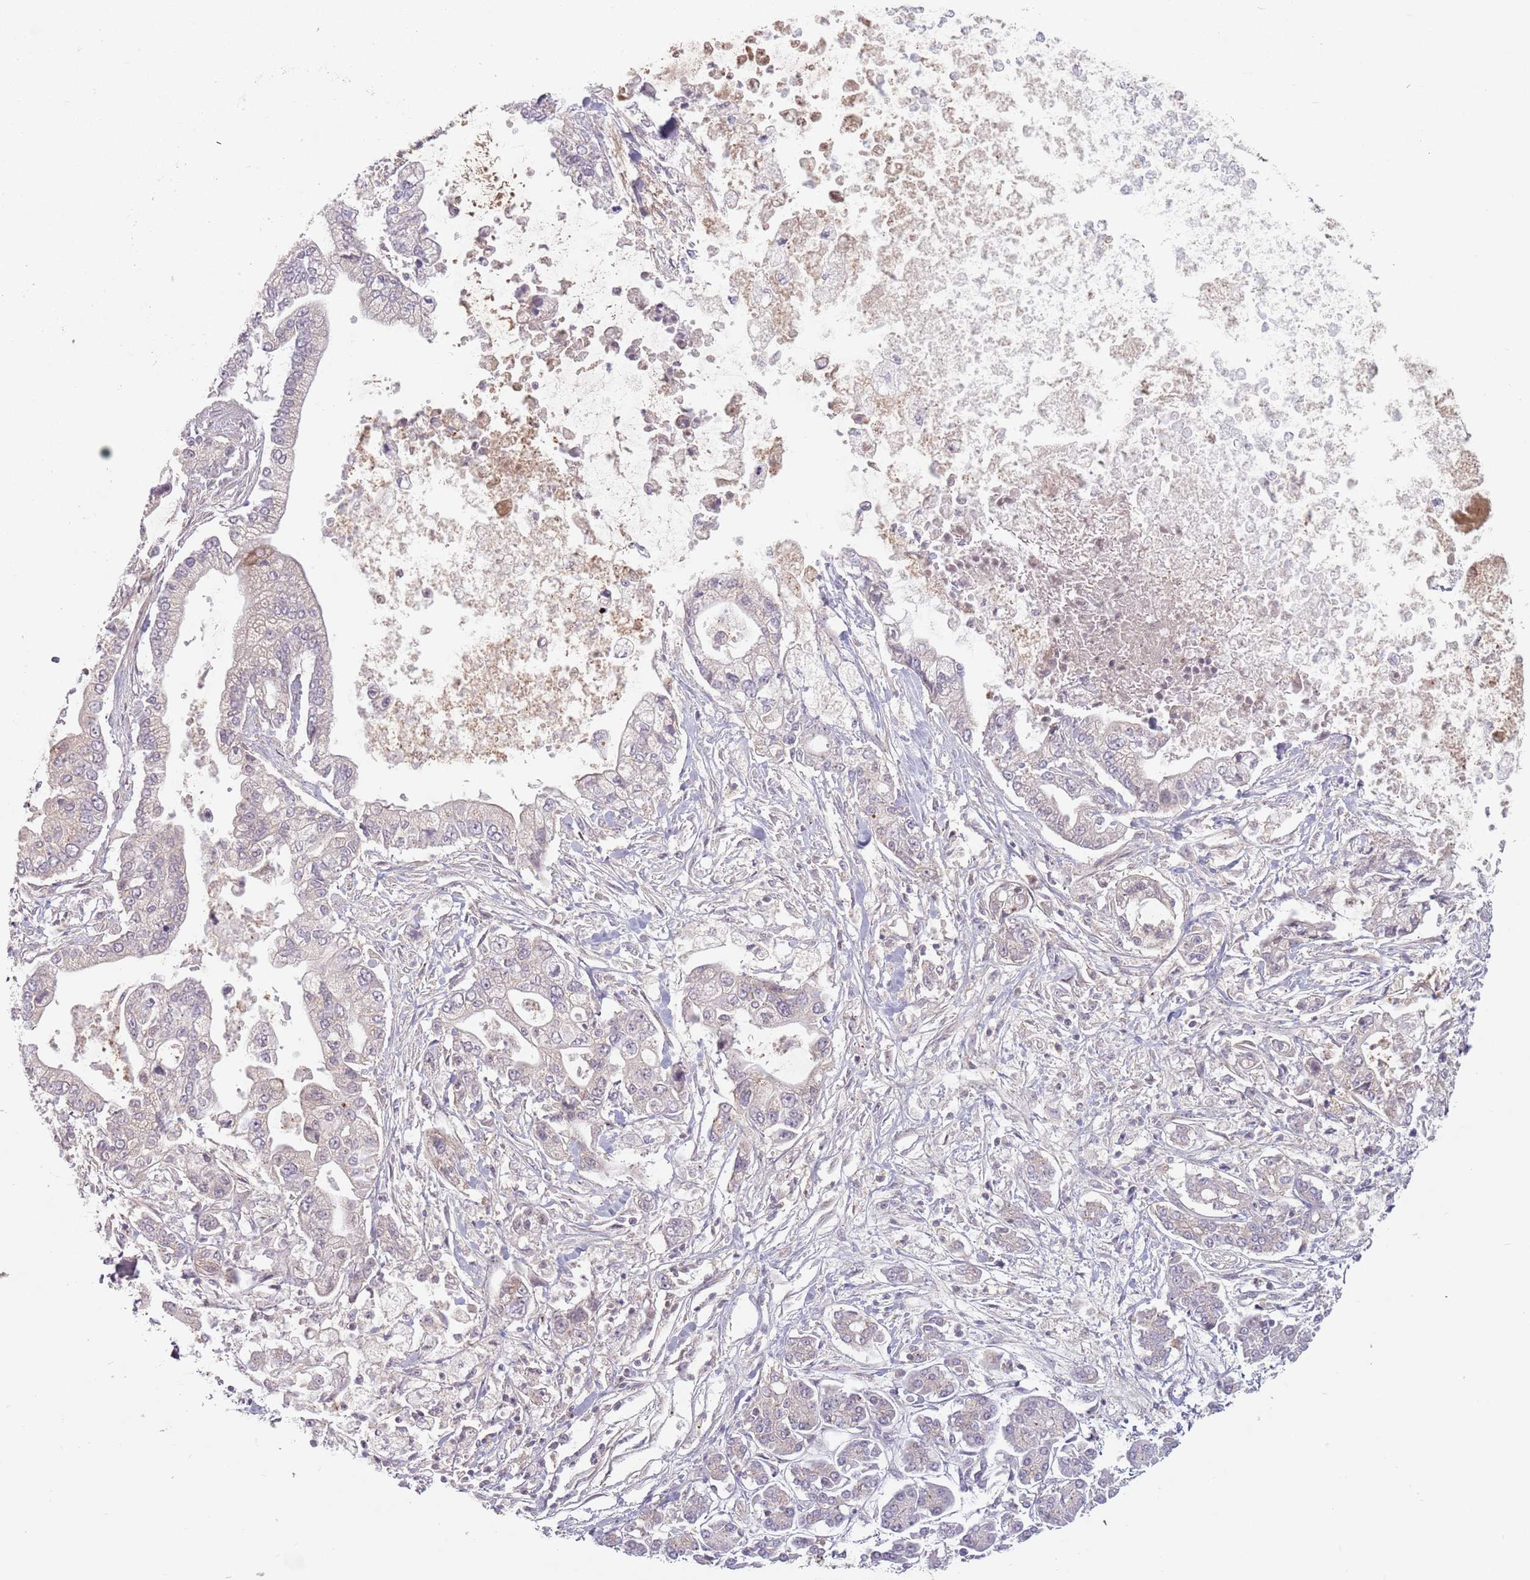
{"staining": {"intensity": "negative", "quantity": "none", "location": "none"}, "tissue": "pancreatic cancer", "cell_type": "Tumor cells", "image_type": "cancer", "snomed": [{"axis": "morphology", "description": "Adenocarcinoma, NOS"}, {"axis": "topography", "description": "Pancreas"}], "caption": "This is a photomicrograph of IHC staining of pancreatic cancer, which shows no staining in tumor cells.", "gene": "ASB13", "patient": {"sex": "male", "age": 69}}